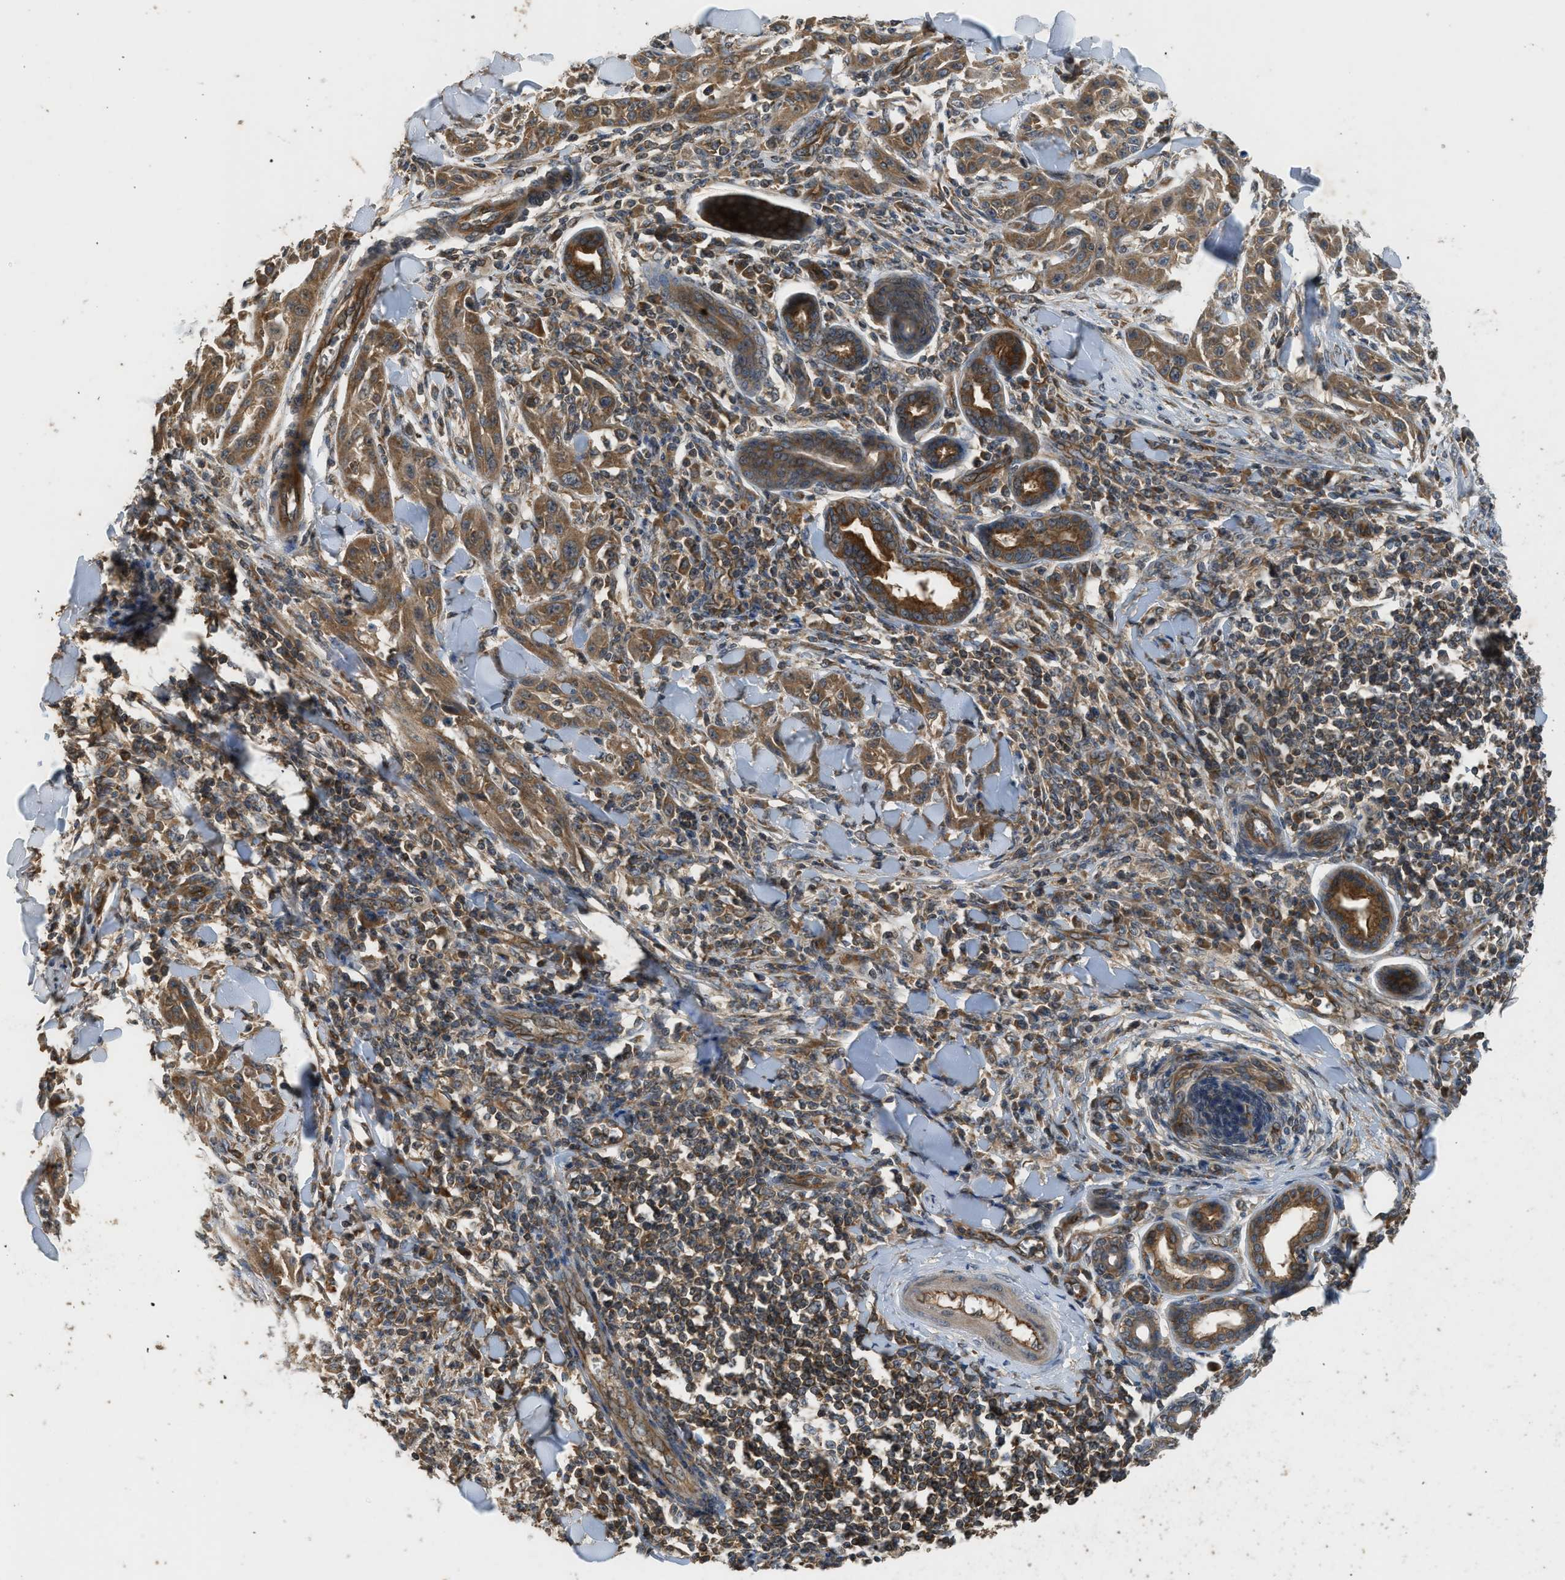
{"staining": {"intensity": "moderate", "quantity": ">75%", "location": "cytoplasmic/membranous"}, "tissue": "skin cancer", "cell_type": "Tumor cells", "image_type": "cancer", "snomed": [{"axis": "morphology", "description": "Squamous cell carcinoma, NOS"}, {"axis": "topography", "description": "Skin"}], "caption": "Protein expression analysis of skin squamous cell carcinoma displays moderate cytoplasmic/membranous positivity in about >75% of tumor cells.", "gene": "HIP1R", "patient": {"sex": "male", "age": 24}}